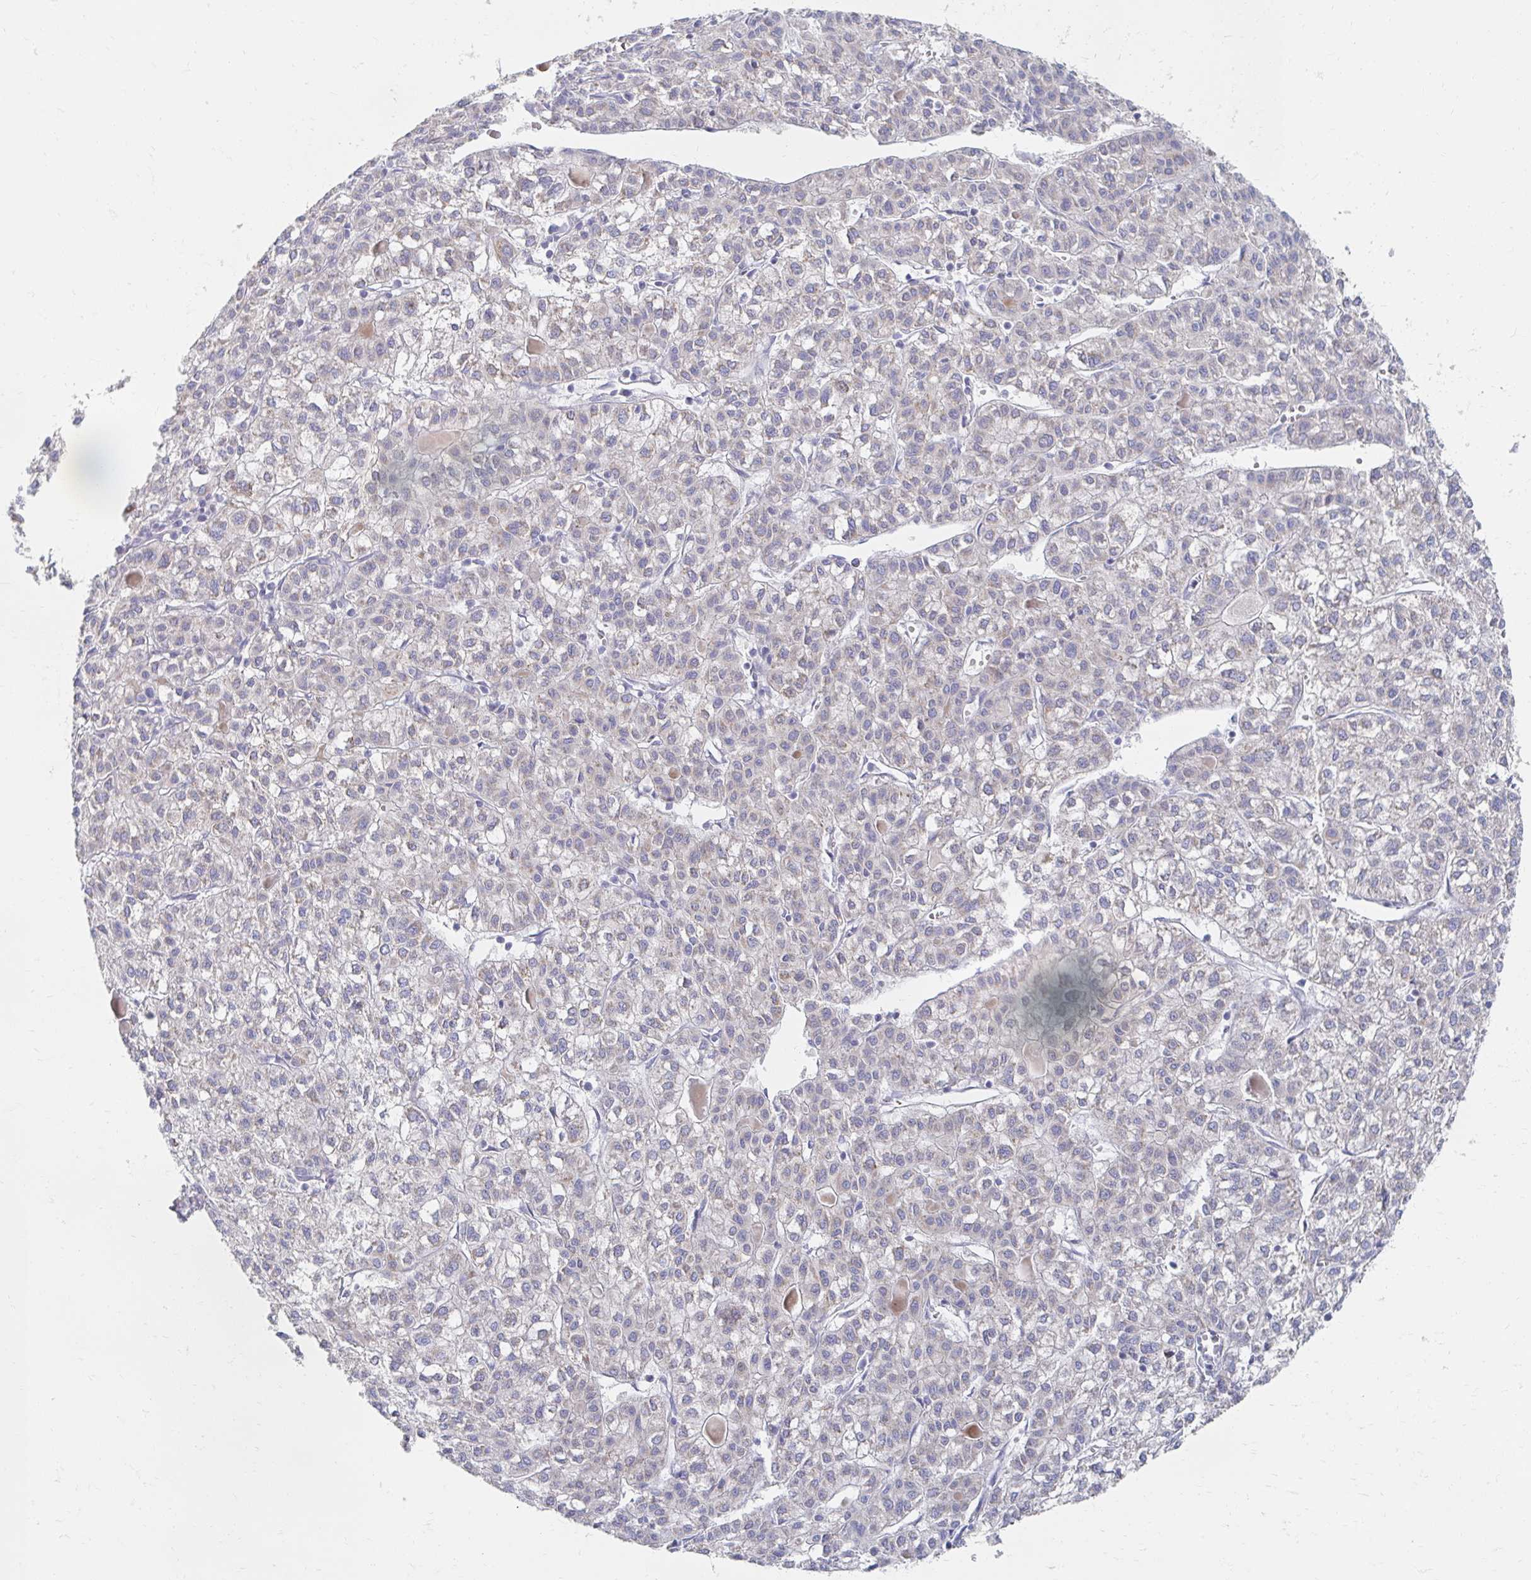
{"staining": {"intensity": "weak", "quantity": "25%-75%", "location": "cytoplasmic/membranous"}, "tissue": "liver cancer", "cell_type": "Tumor cells", "image_type": "cancer", "snomed": [{"axis": "morphology", "description": "Carcinoma, Hepatocellular, NOS"}, {"axis": "topography", "description": "Liver"}], "caption": "Liver cancer stained with a protein marker demonstrates weak staining in tumor cells.", "gene": "MYLK2", "patient": {"sex": "female", "age": 43}}